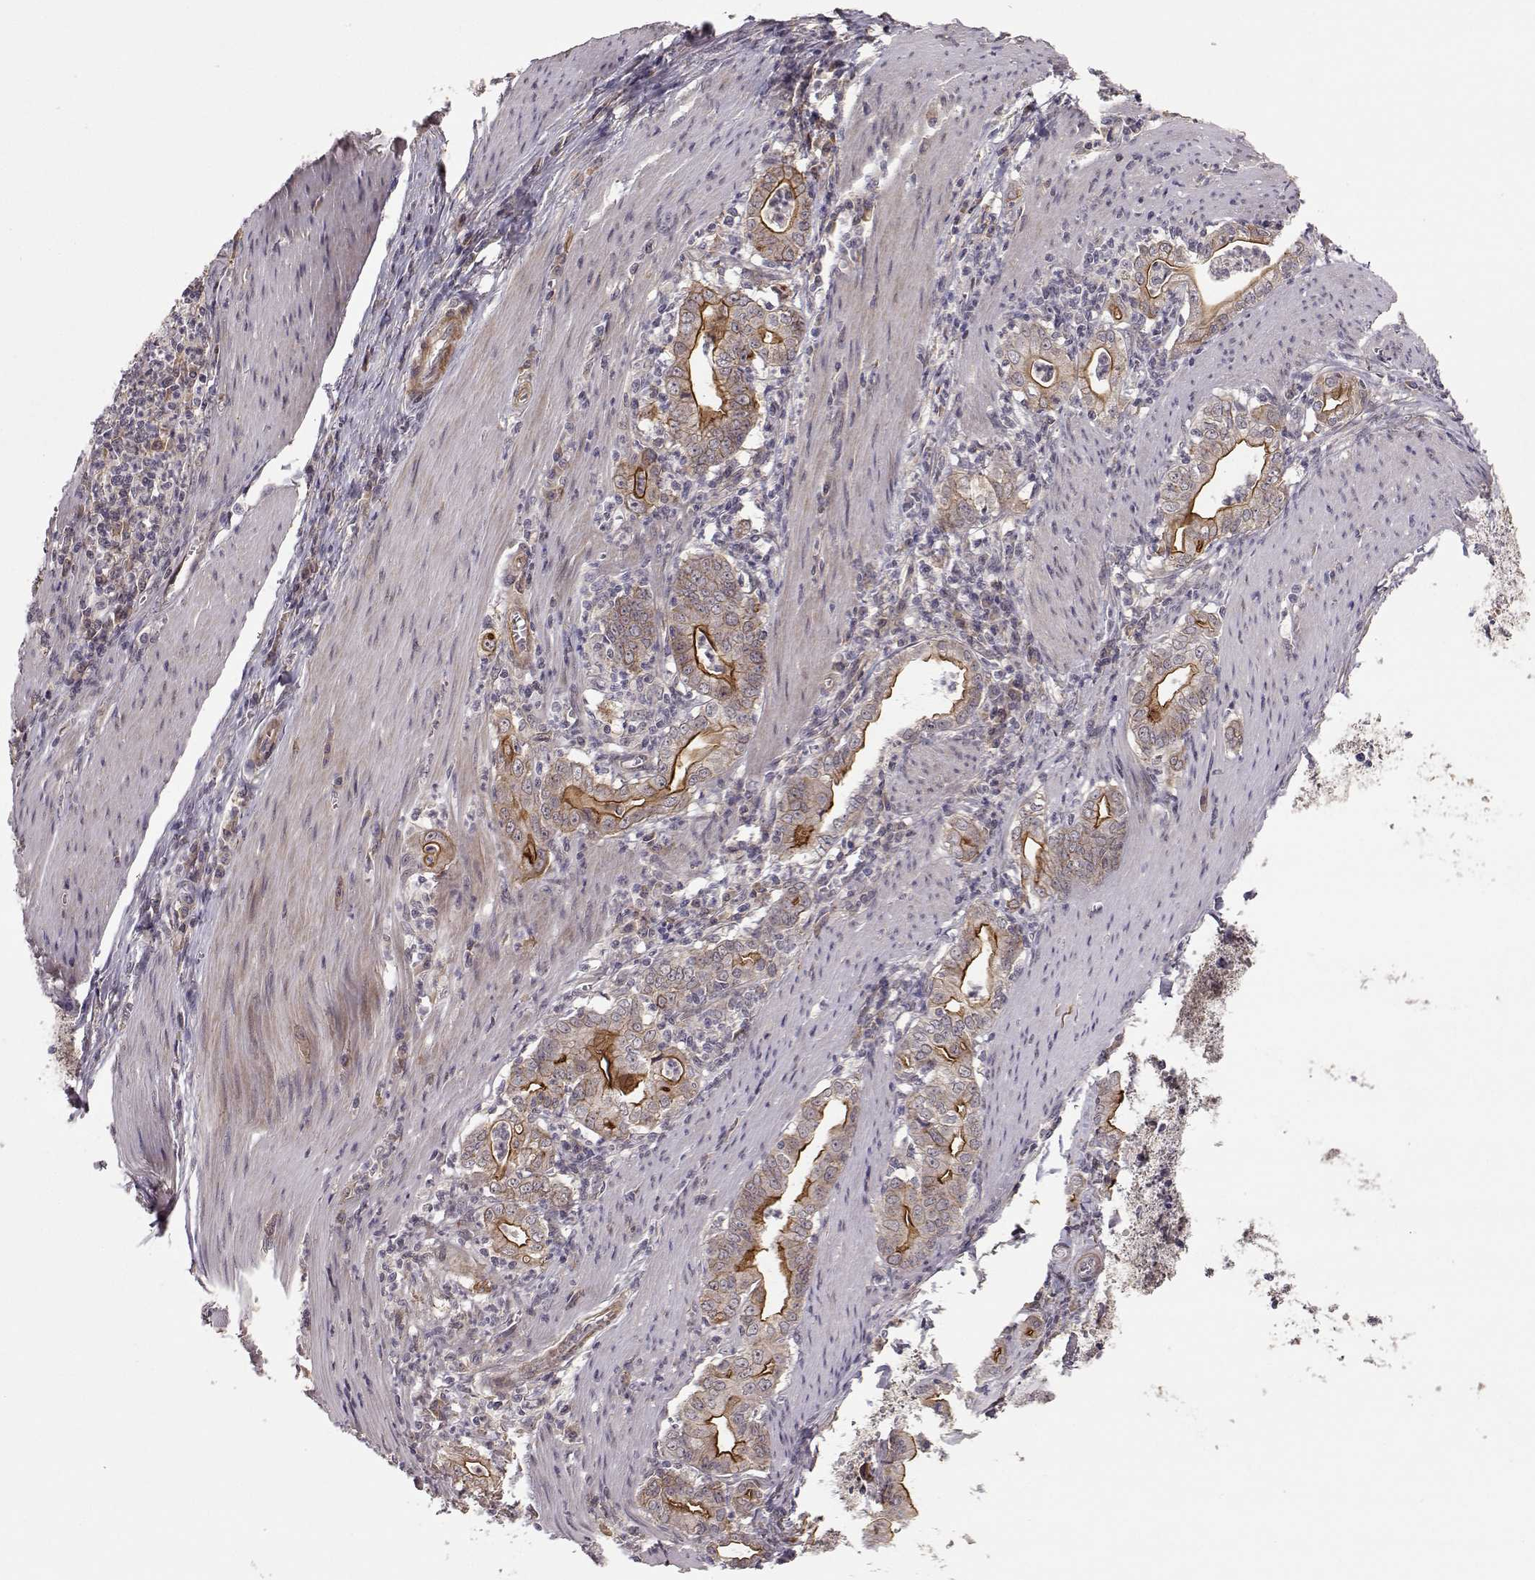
{"staining": {"intensity": "moderate", "quantity": "25%-75%", "location": "cytoplasmic/membranous"}, "tissue": "stomach cancer", "cell_type": "Tumor cells", "image_type": "cancer", "snomed": [{"axis": "morphology", "description": "Adenocarcinoma, NOS"}, {"axis": "topography", "description": "Stomach, upper"}], "caption": "Moderate cytoplasmic/membranous expression is identified in approximately 25%-75% of tumor cells in stomach cancer (adenocarcinoma).", "gene": "PLEKHG3", "patient": {"sex": "female", "age": 79}}